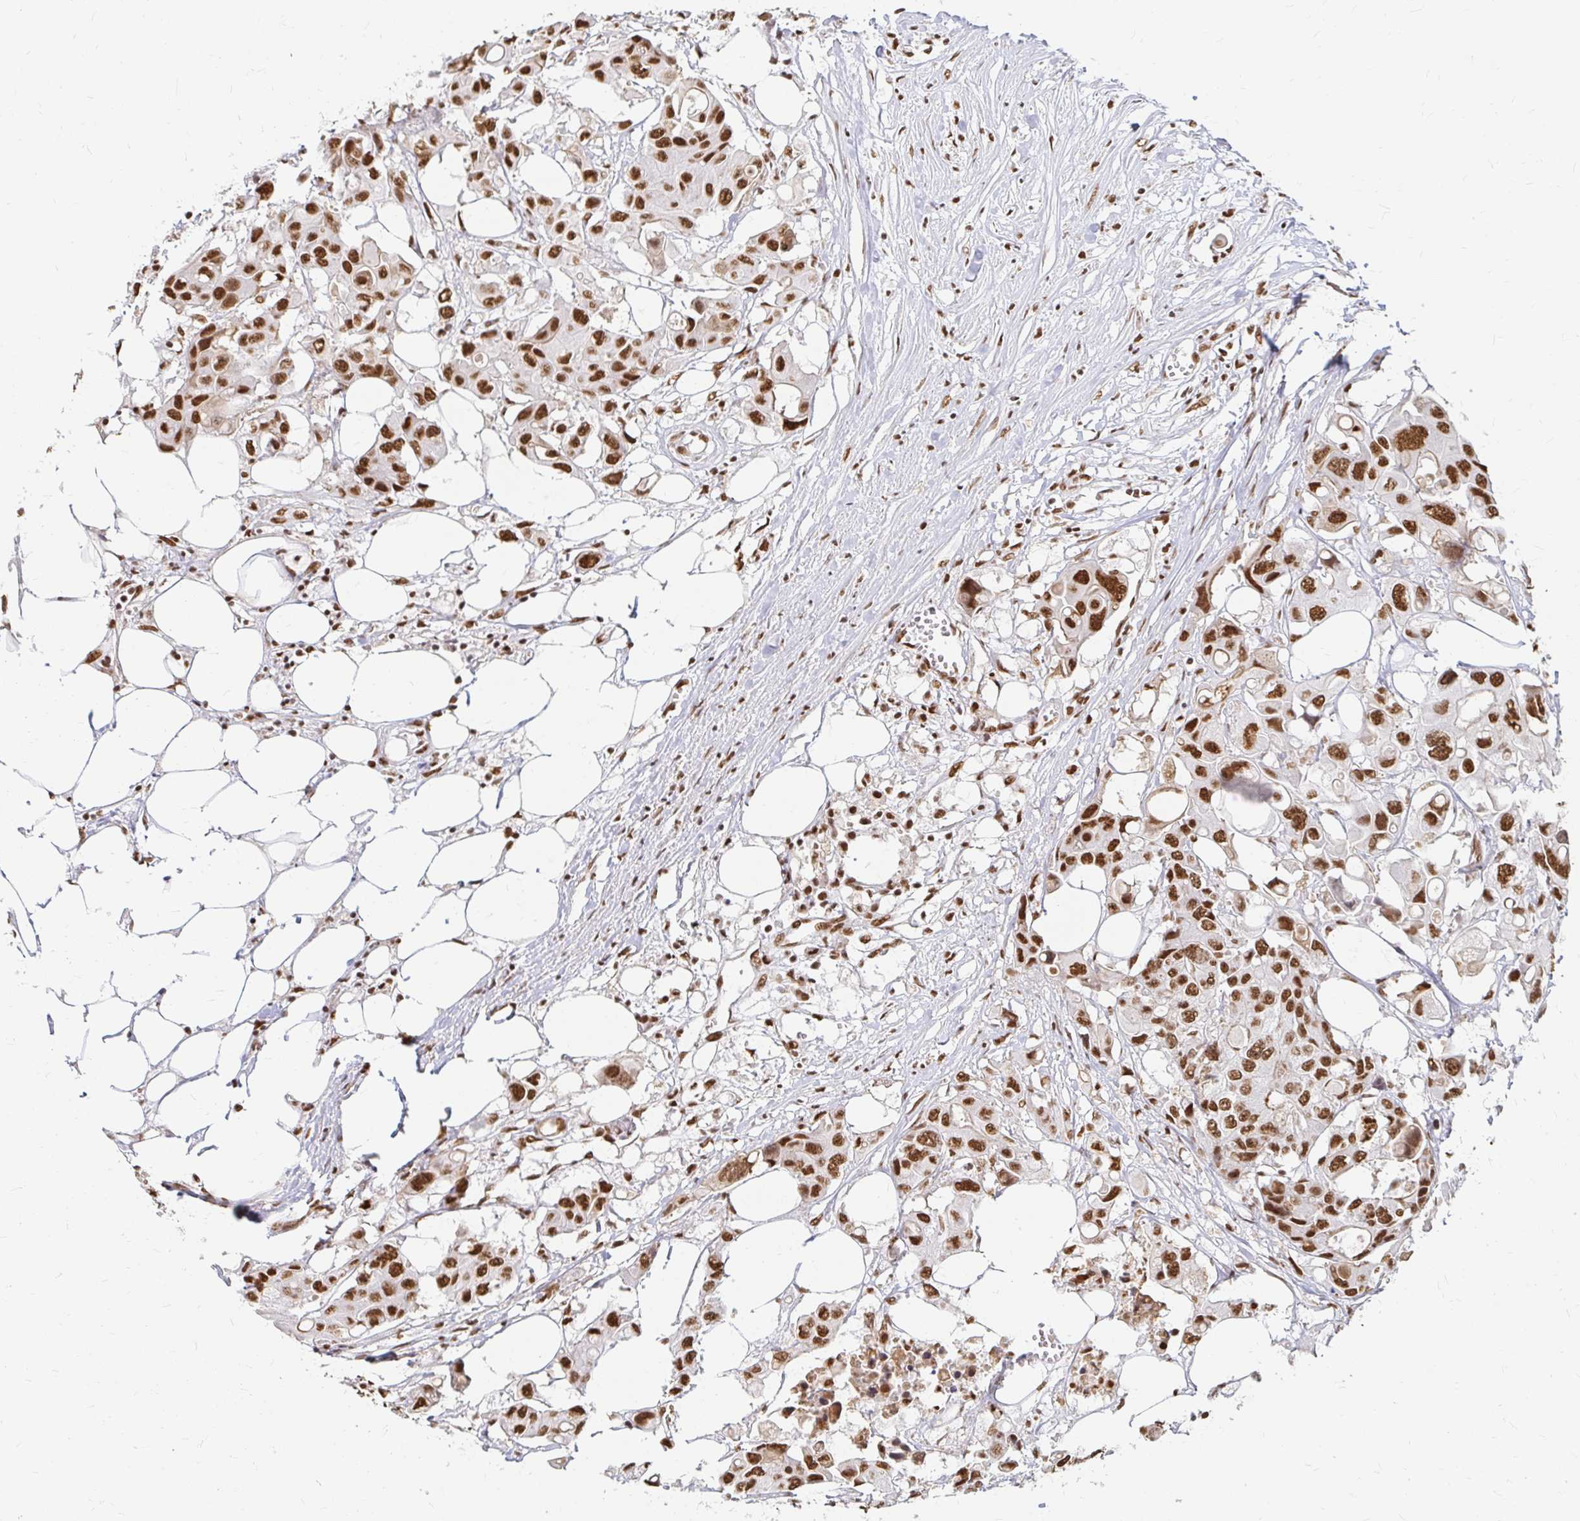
{"staining": {"intensity": "strong", "quantity": ">75%", "location": "nuclear"}, "tissue": "colorectal cancer", "cell_type": "Tumor cells", "image_type": "cancer", "snomed": [{"axis": "morphology", "description": "Adenocarcinoma, NOS"}, {"axis": "topography", "description": "Colon"}], "caption": "Immunohistochemistry (IHC) of adenocarcinoma (colorectal) demonstrates high levels of strong nuclear staining in approximately >75% of tumor cells.", "gene": "HNRNPU", "patient": {"sex": "male", "age": 77}}